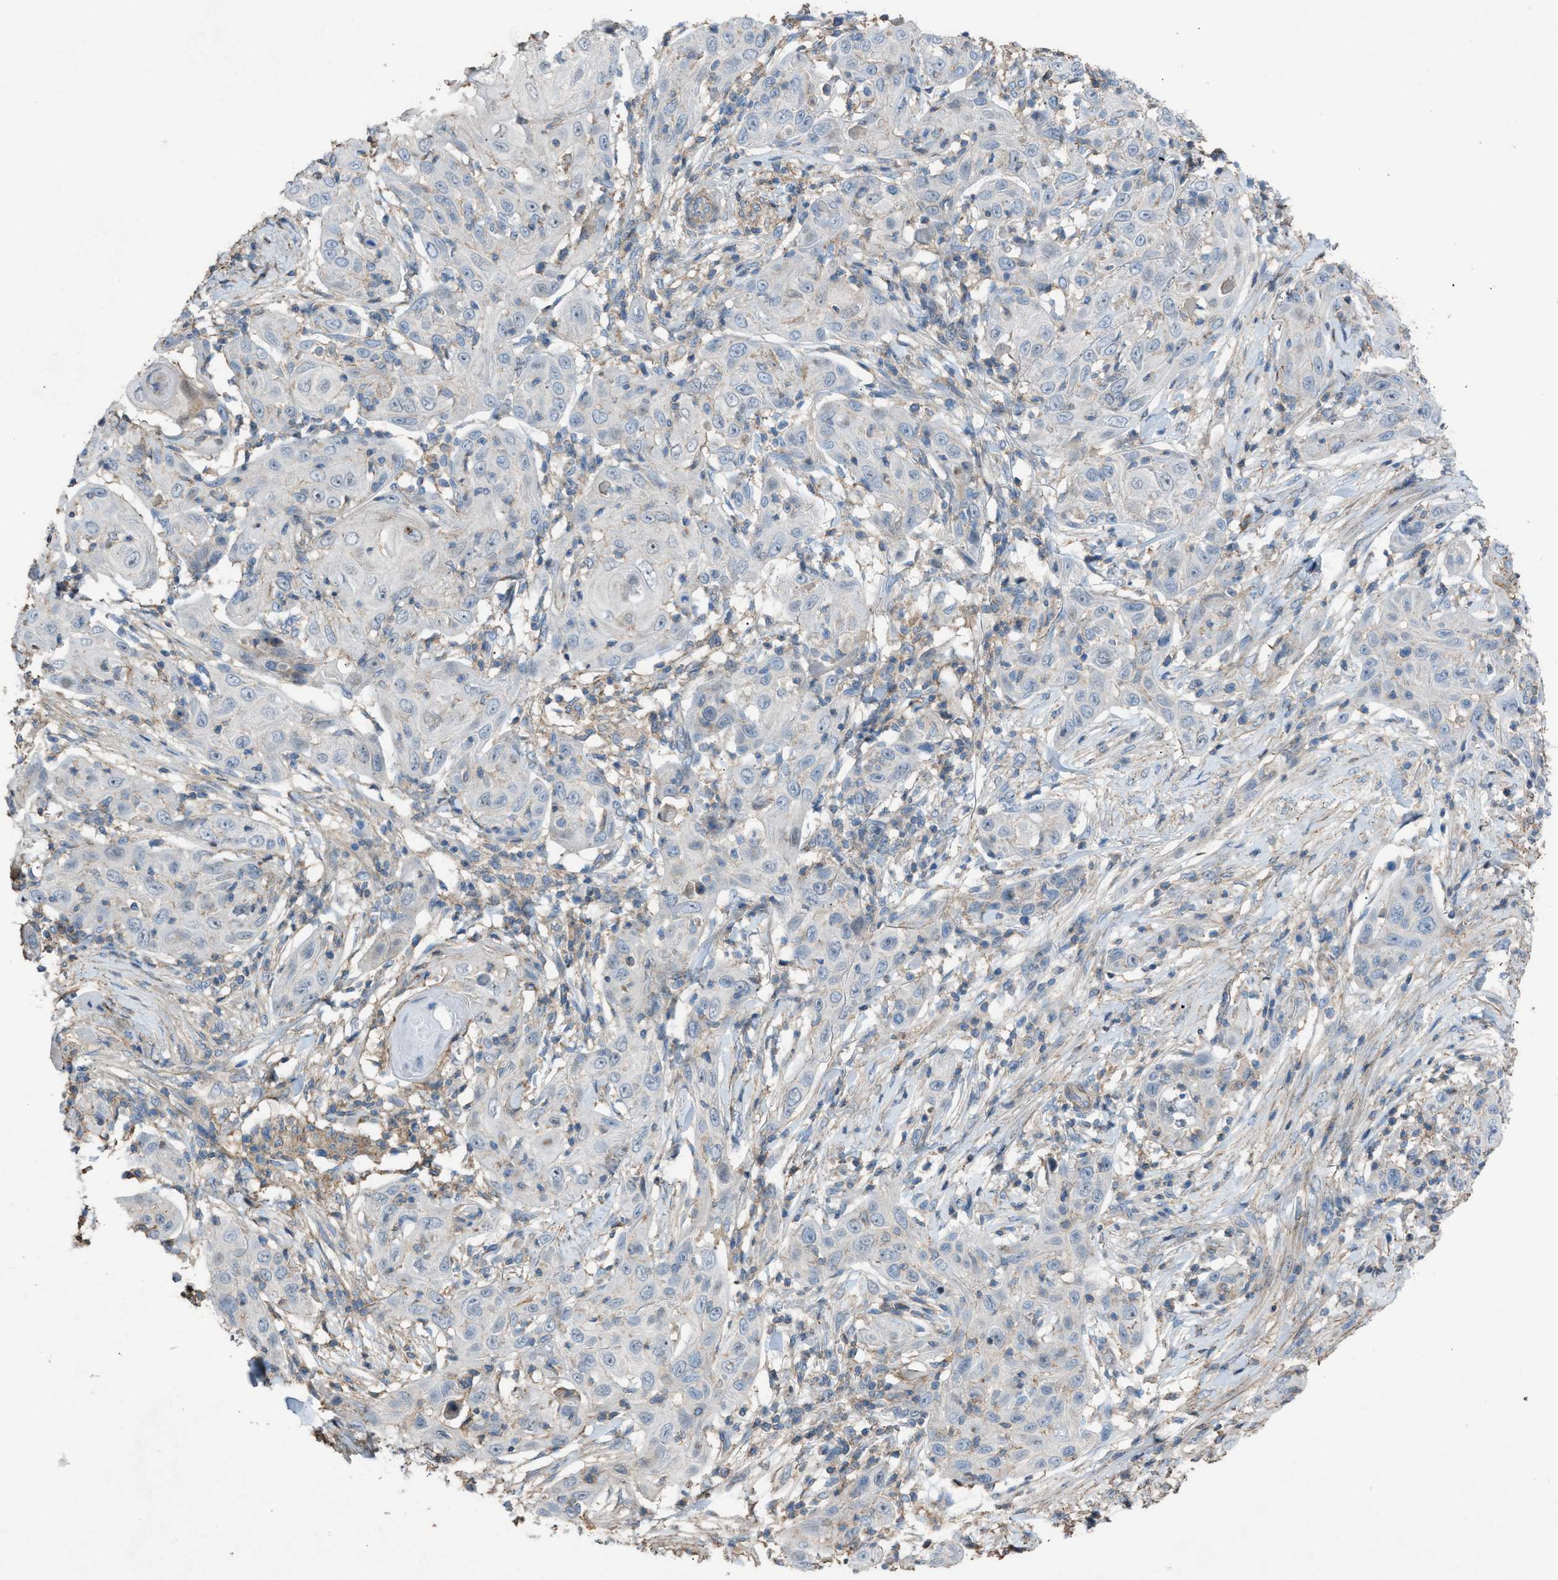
{"staining": {"intensity": "negative", "quantity": "none", "location": "none"}, "tissue": "skin cancer", "cell_type": "Tumor cells", "image_type": "cancer", "snomed": [{"axis": "morphology", "description": "Squamous cell carcinoma, NOS"}, {"axis": "topography", "description": "Skin"}], "caption": "Skin cancer (squamous cell carcinoma) was stained to show a protein in brown. There is no significant positivity in tumor cells.", "gene": "NCK2", "patient": {"sex": "female", "age": 88}}